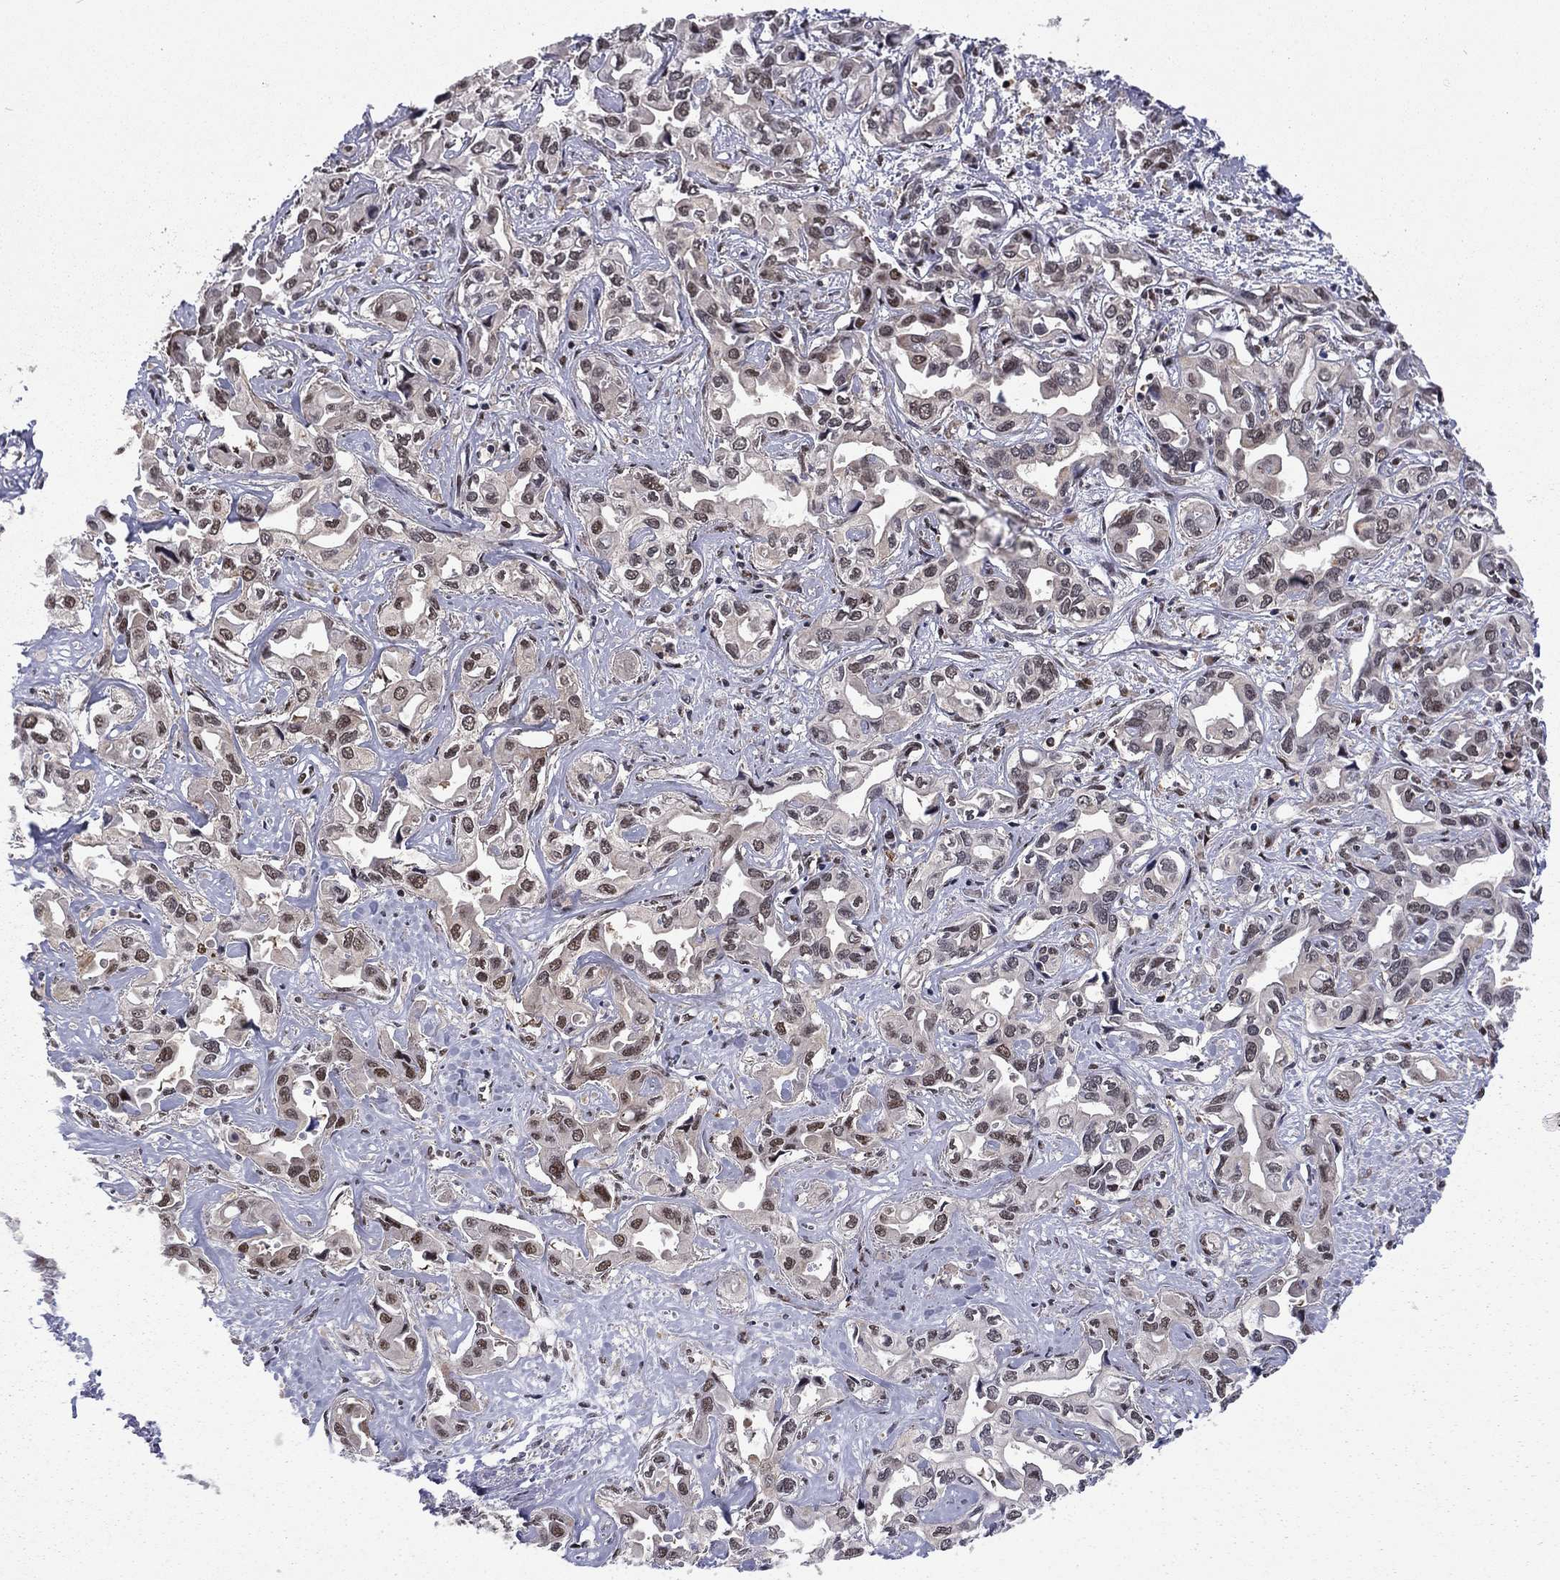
{"staining": {"intensity": "negative", "quantity": "none", "location": "none"}, "tissue": "liver cancer", "cell_type": "Tumor cells", "image_type": "cancer", "snomed": [{"axis": "morphology", "description": "Cholangiocarcinoma"}, {"axis": "topography", "description": "Liver"}], "caption": "An immunohistochemistry (IHC) photomicrograph of liver cancer is shown. There is no staining in tumor cells of liver cancer. (Brightfield microscopy of DAB (3,3'-diaminobenzidine) IHC at high magnification).", "gene": "PSMD2", "patient": {"sex": "female", "age": 64}}